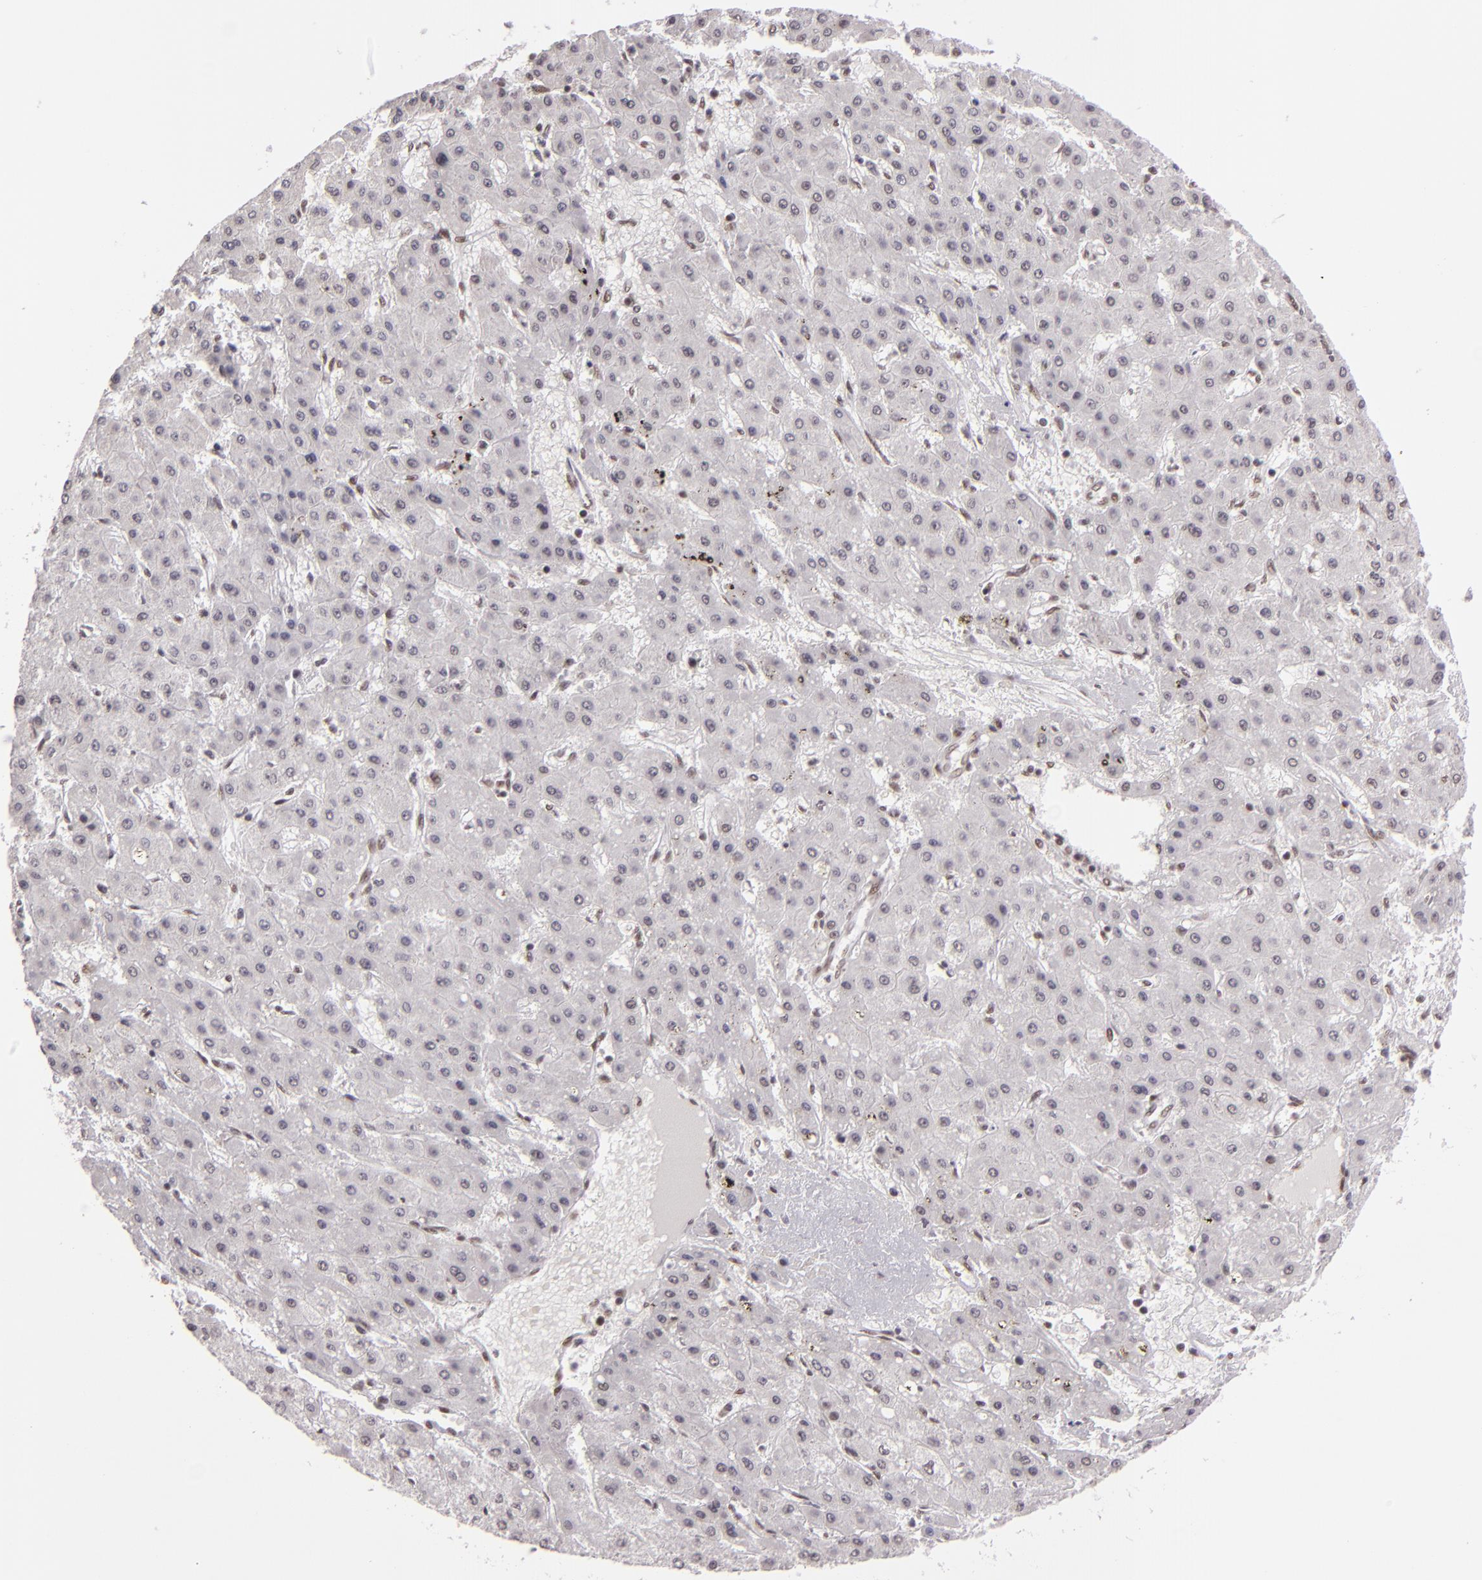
{"staining": {"intensity": "weak", "quantity": "<25%", "location": "nuclear"}, "tissue": "liver cancer", "cell_type": "Tumor cells", "image_type": "cancer", "snomed": [{"axis": "morphology", "description": "Carcinoma, Hepatocellular, NOS"}, {"axis": "topography", "description": "Liver"}], "caption": "This is an IHC histopathology image of liver cancer. There is no expression in tumor cells.", "gene": "BRD8", "patient": {"sex": "female", "age": 52}}